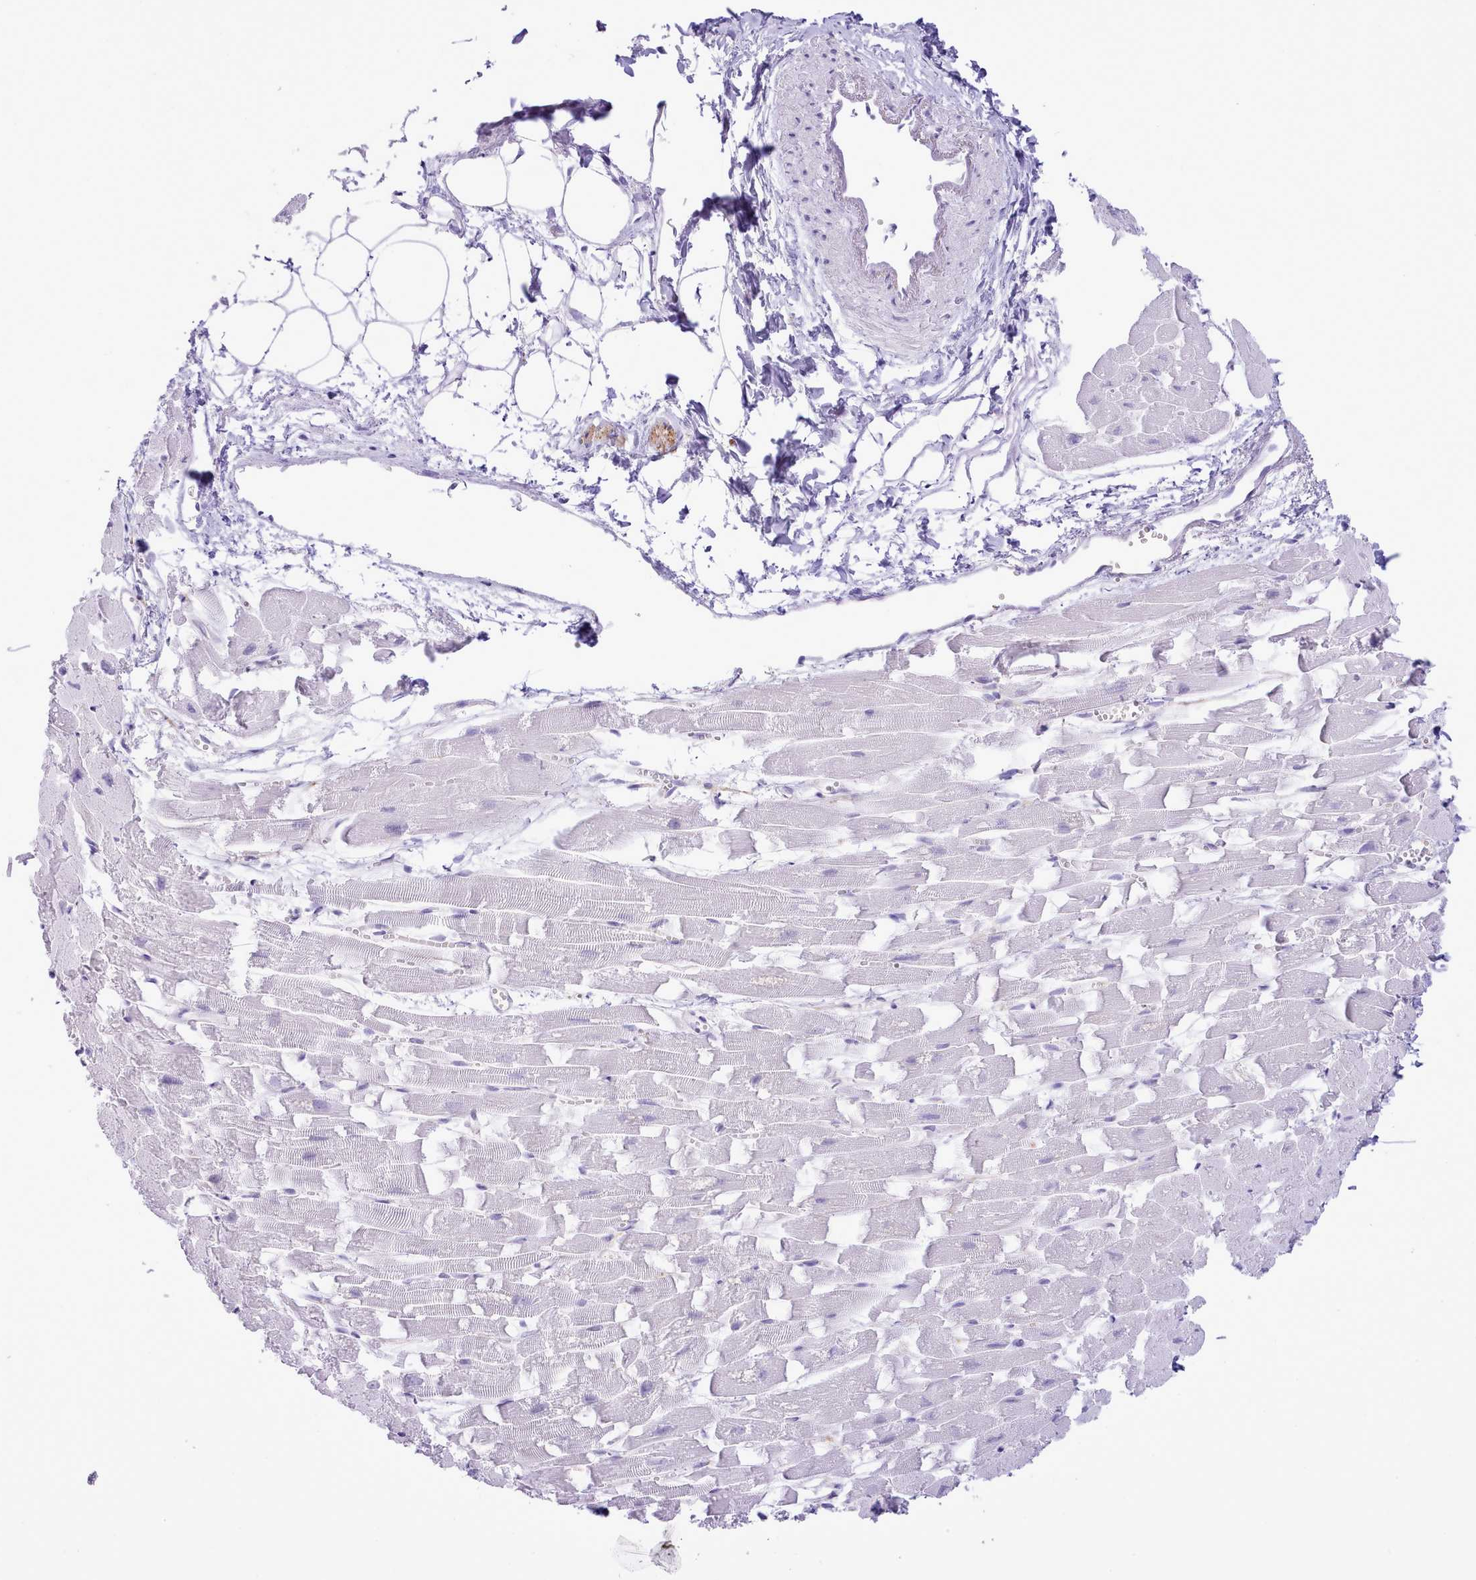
{"staining": {"intensity": "negative", "quantity": "none", "location": "none"}, "tissue": "heart muscle", "cell_type": "Cardiomyocytes", "image_type": "normal", "snomed": [{"axis": "morphology", "description": "Normal tissue, NOS"}, {"axis": "topography", "description": "Heart"}], "caption": "The image reveals no staining of cardiomyocytes in normal heart muscle. Brightfield microscopy of IHC stained with DAB (brown) and hematoxylin (blue), captured at high magnification.", "gene": "MDFI", "patient": {"sex": "female", "age": 64}}